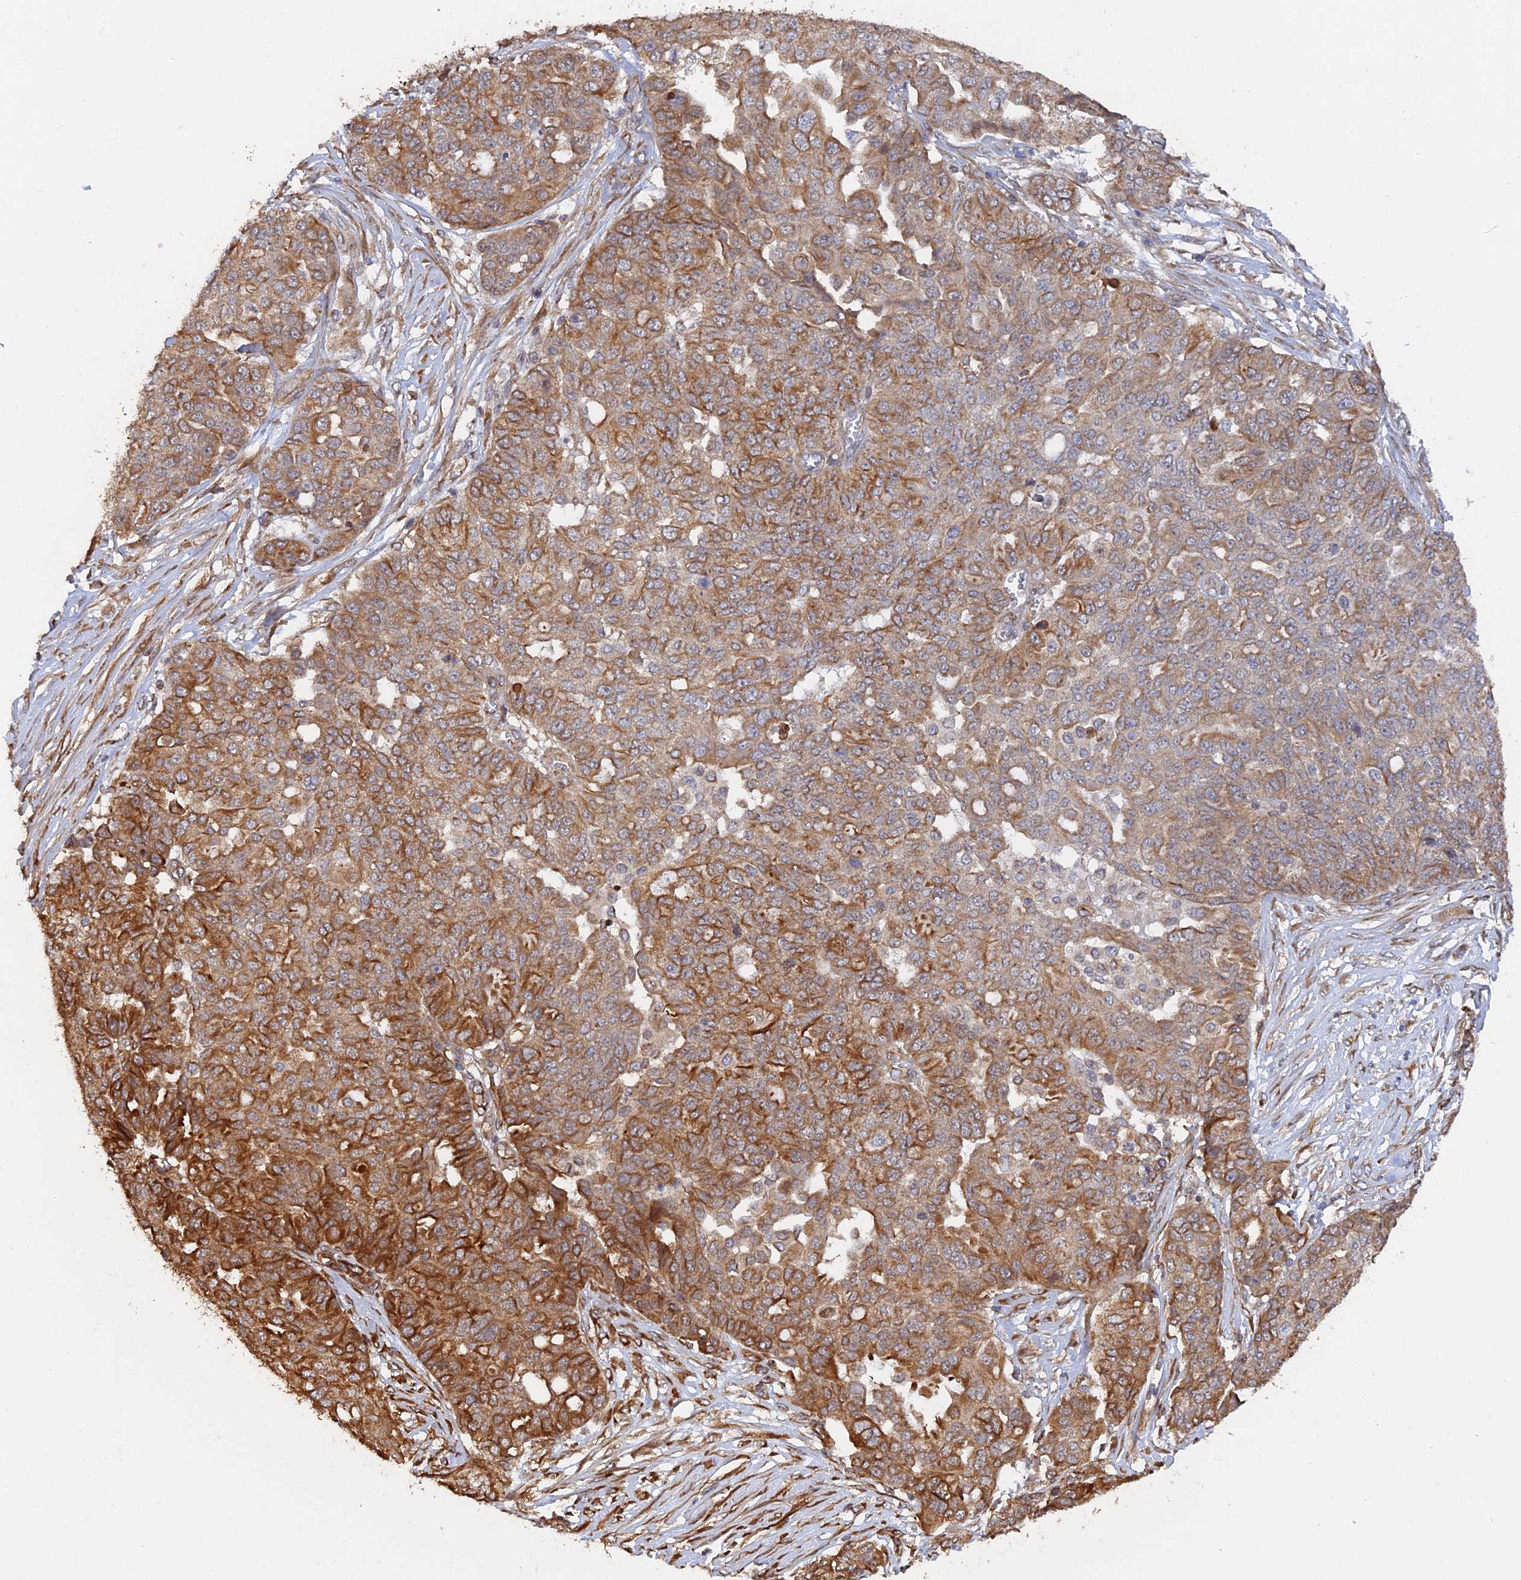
{"staining": {"intensity": "strong", "quantity": "25%-75%", "location": "cytoplasmic/membranous"}, "tissue": "ovarian cancer", "cell_type": "Tumor cells", "image_type": "cancer", "snomed": [{"axis": "morphology", "description": "Cystadenocarcinoma, serous, NOS"}, {"axis": "topography", "description": "Soft tissue"}, {"axis": "topography", "description": "Ovary"}], "caption": "Ovarian cancer (serous cystadenocarcinoma) tissue exhibits strong cytoplasmic/membranous positivity in approximately 25%-75% of tumor cells (IHC, brightfield microscopy, high magnification).", "gene": "WBP11", "patient": {"sex": "female", "age": 57}}